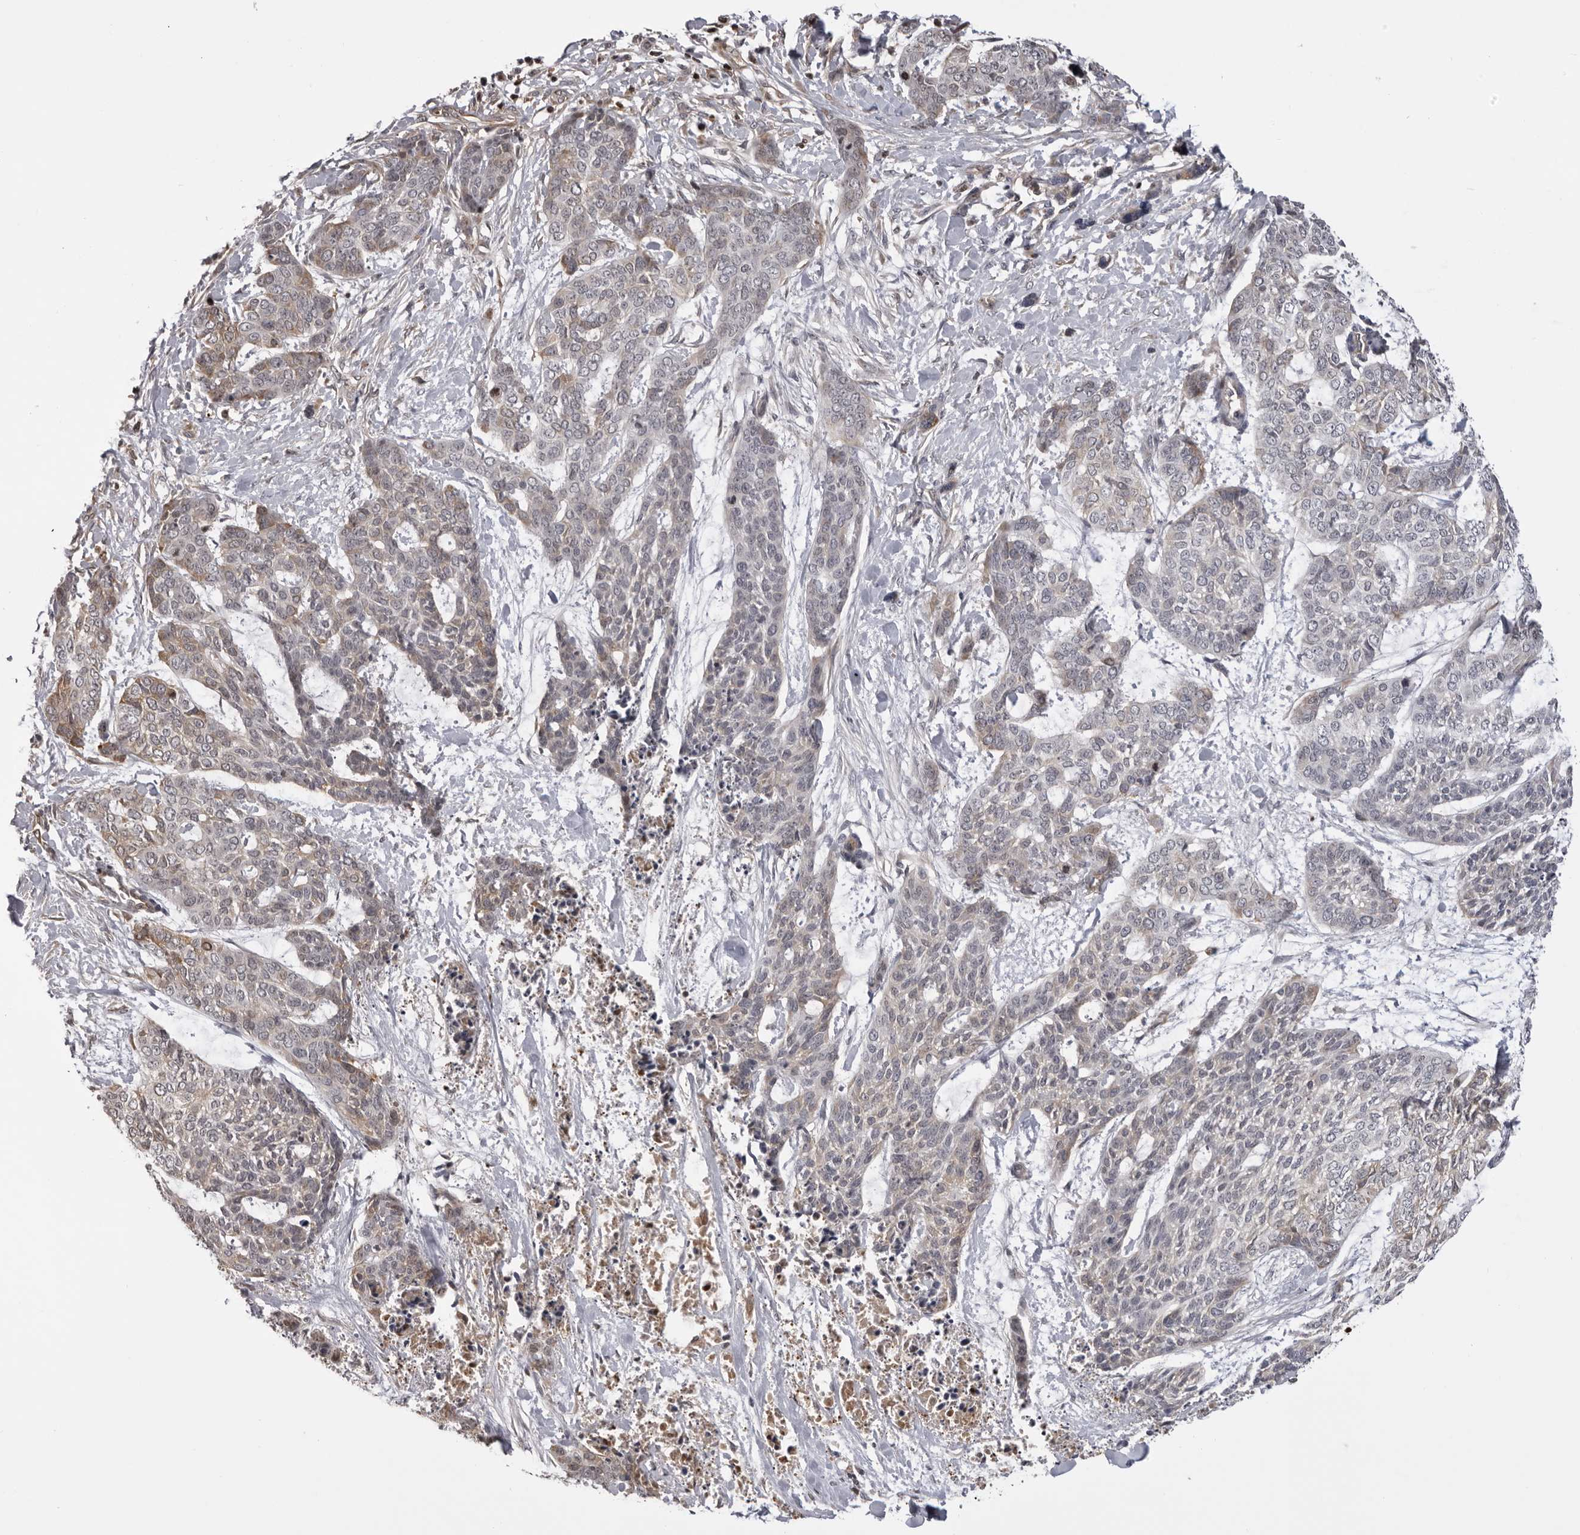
{"staining": {"intensity": "weak", "quantity": "<25%", "location": "cytoplasmic/membranous"}, "tissue": "skin cancer", "cell_type": "Tumor cells", "image_type": "cancer", "snomed": [{"axis": "morphology", "description": "Basal cell carcinoma"}, {"axis": "topography", "description": "Skin"}], "caption": "An image of human skin cancer is negative for staining in tumor cells. The staining is performed using DAB brown chromogen with nuclei counter-stained in using hematoxylin.", "gene": "PLEKHF2", "patient": {"sex": "female", "age": 64}}